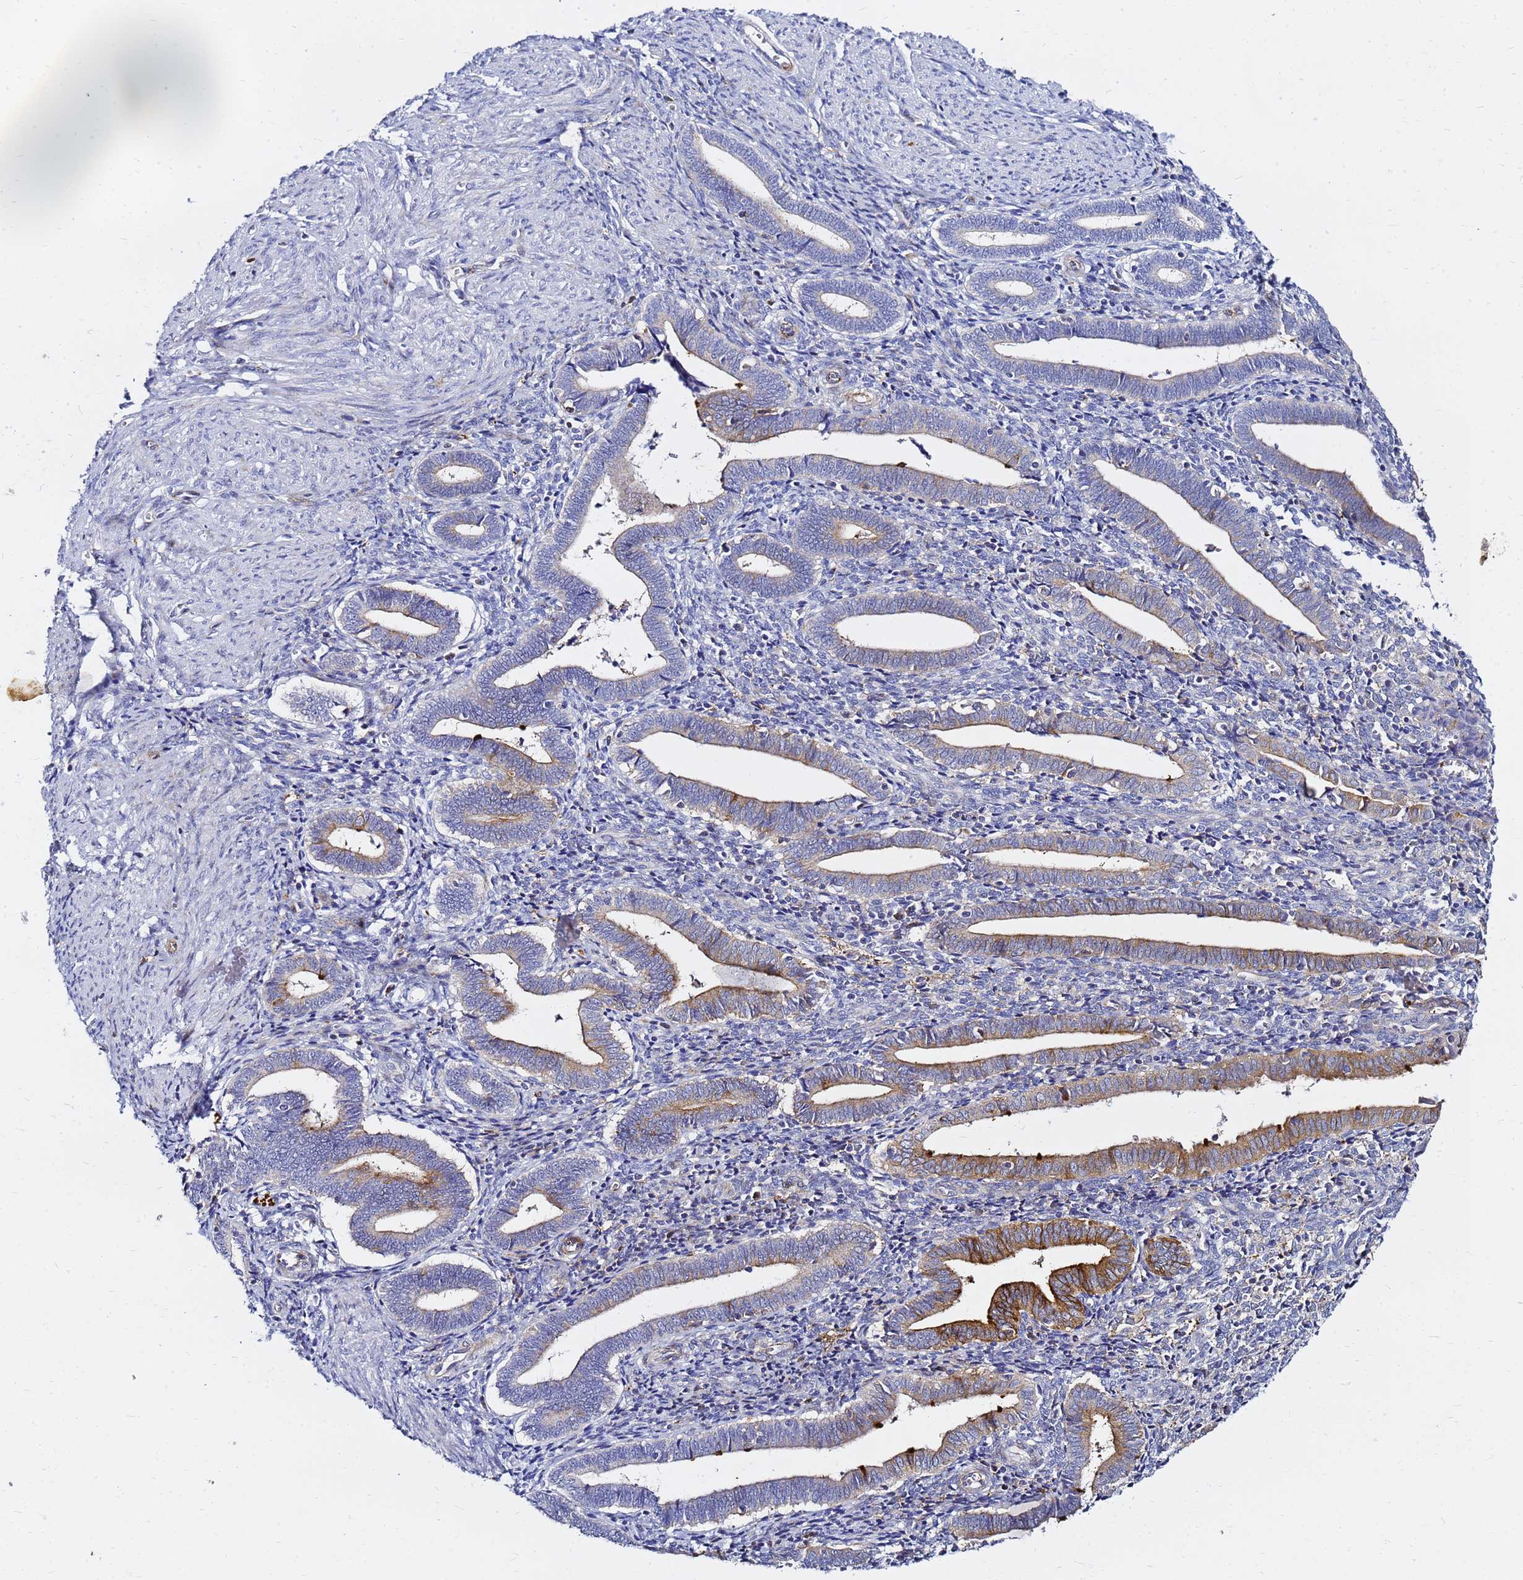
{"staining": {"intensity": "strong", "quantity": "<25%", "location": "cytoplasmic/membranous"}, "tissue": "endometrium", "cell_type": "Cells in endometrial stroma", "image_type": "normal", "snomed": [{"axis": "morphology", "description": "Normal tissue, NOS"}, {"axis": "topography", "description": "Other"}, {"axis": "topography", "description": "Endometrium"}], "caption": "IHC staining of benign endometrium, which shows medium levels of strong cytoplasmic/membranous staining in about <25% of cells in endometrial stroma indicating strong cytoplasmic/membranous protein expression. The staining was performed using DAB (3,3'-diaminobenzidine) (brown) for protein detection and nuclei were counterstained in hematoxylin (blue).", "gene": "TUBA8", "patient": {"sex": "female", "age": 44}}